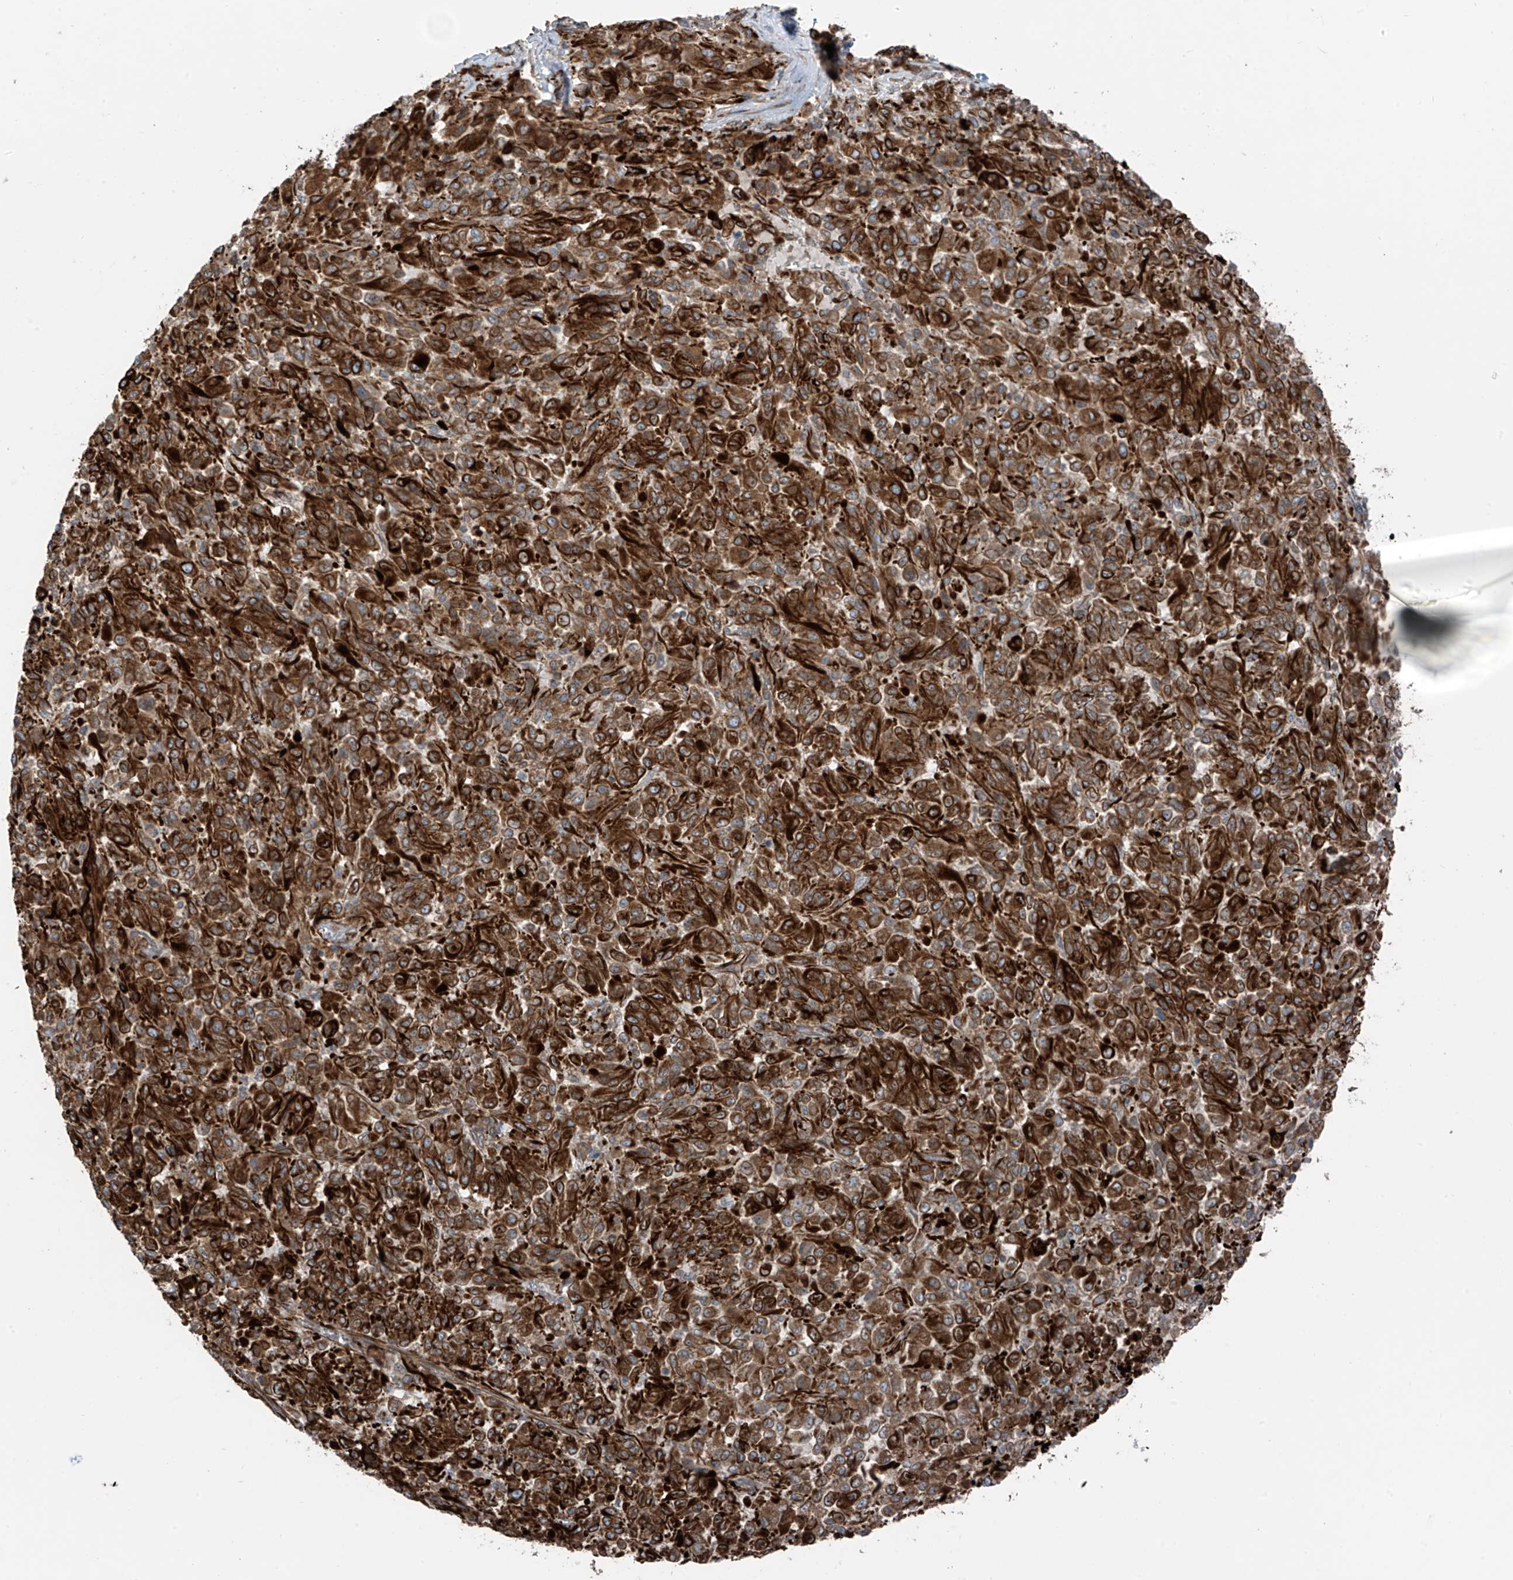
{"staining": {"intensity": "strong", "quantity": ">75%", "location": "cytoplasmic/membranous"}, "tissue": "melanoma", "cell_type": "Tumor cells", "image_type": "cancer", "snomed": [{"axis": "morphology", "description": "Malignant melanoma, Metastatic site"}, {"axis": "topography", "description": "Lung"}], "caption": "Melanoma was stained to show a protein in brown. There is high levels of strong cytoplasmic/membranous positivity in approximately >75% of tumor cells.", "gene": "ERLEC1", "patient": {"sex": "male", "age": 64}}